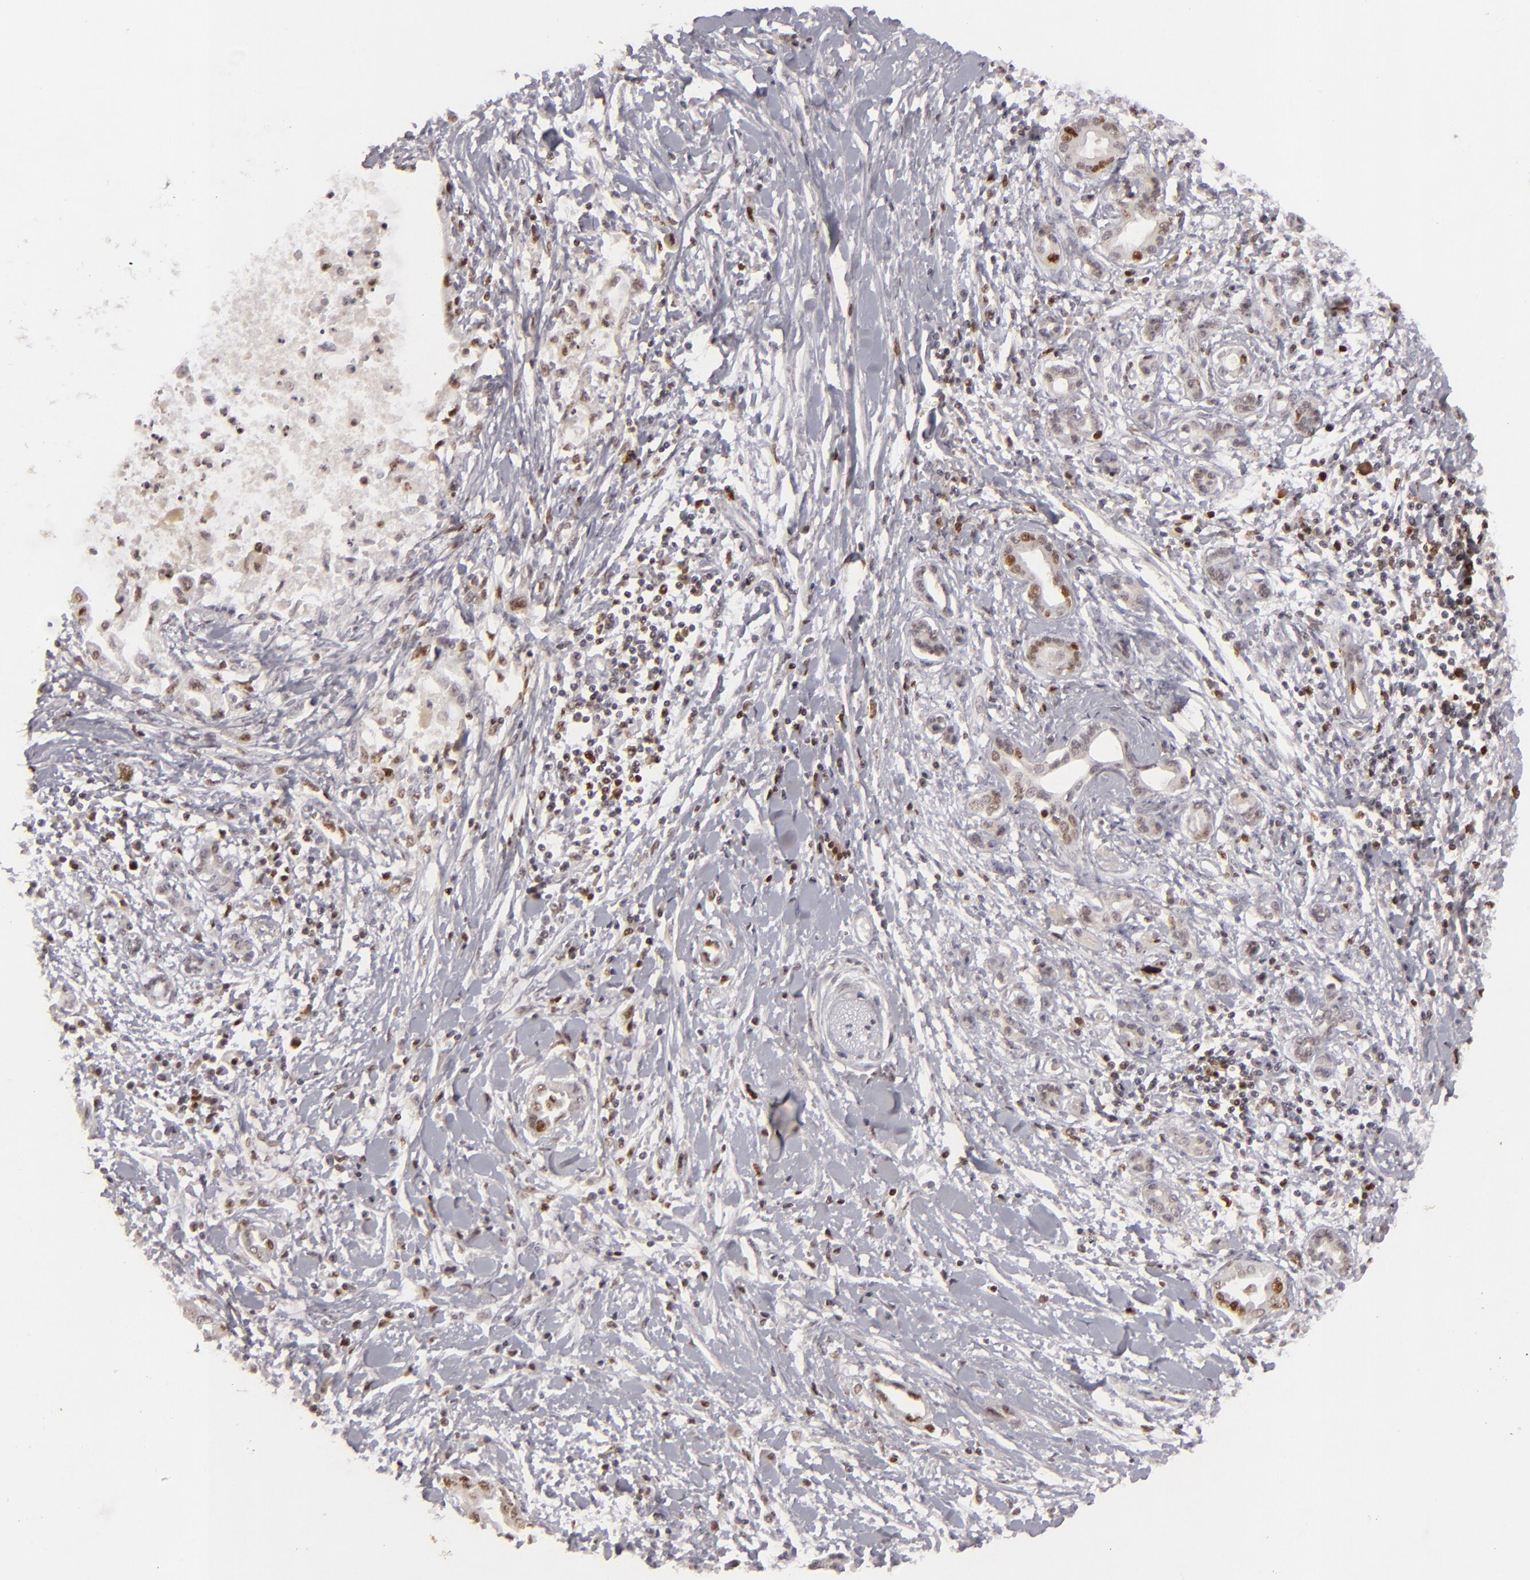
{"staining": {"intensity": "strong", "quantity": ">75%", "location": "nuclear"}, "tissue": "pancreatic cancer", "cell_type": "Tumor cells", "image_type": "cancer", "snomed": [{"axis": "morphology", "description": "Adenocarcinoma, NOS"}, {"axis": "topography", "description": "Pancreas"}], "caption": "Protein positivity by immunohistochemistry (IHC) reveals strong nuclear positivity in approximately >75% of tumor cells in adenocarcinoma (pancreatic). Using DAB (3,3'-diaminobenzidine) (brown) and hematoxylin (blue) stains, captured at high magnification using brightfield microscopy.", "gene": "FEN1", "patient": {"sex": "female", "age": 64}}